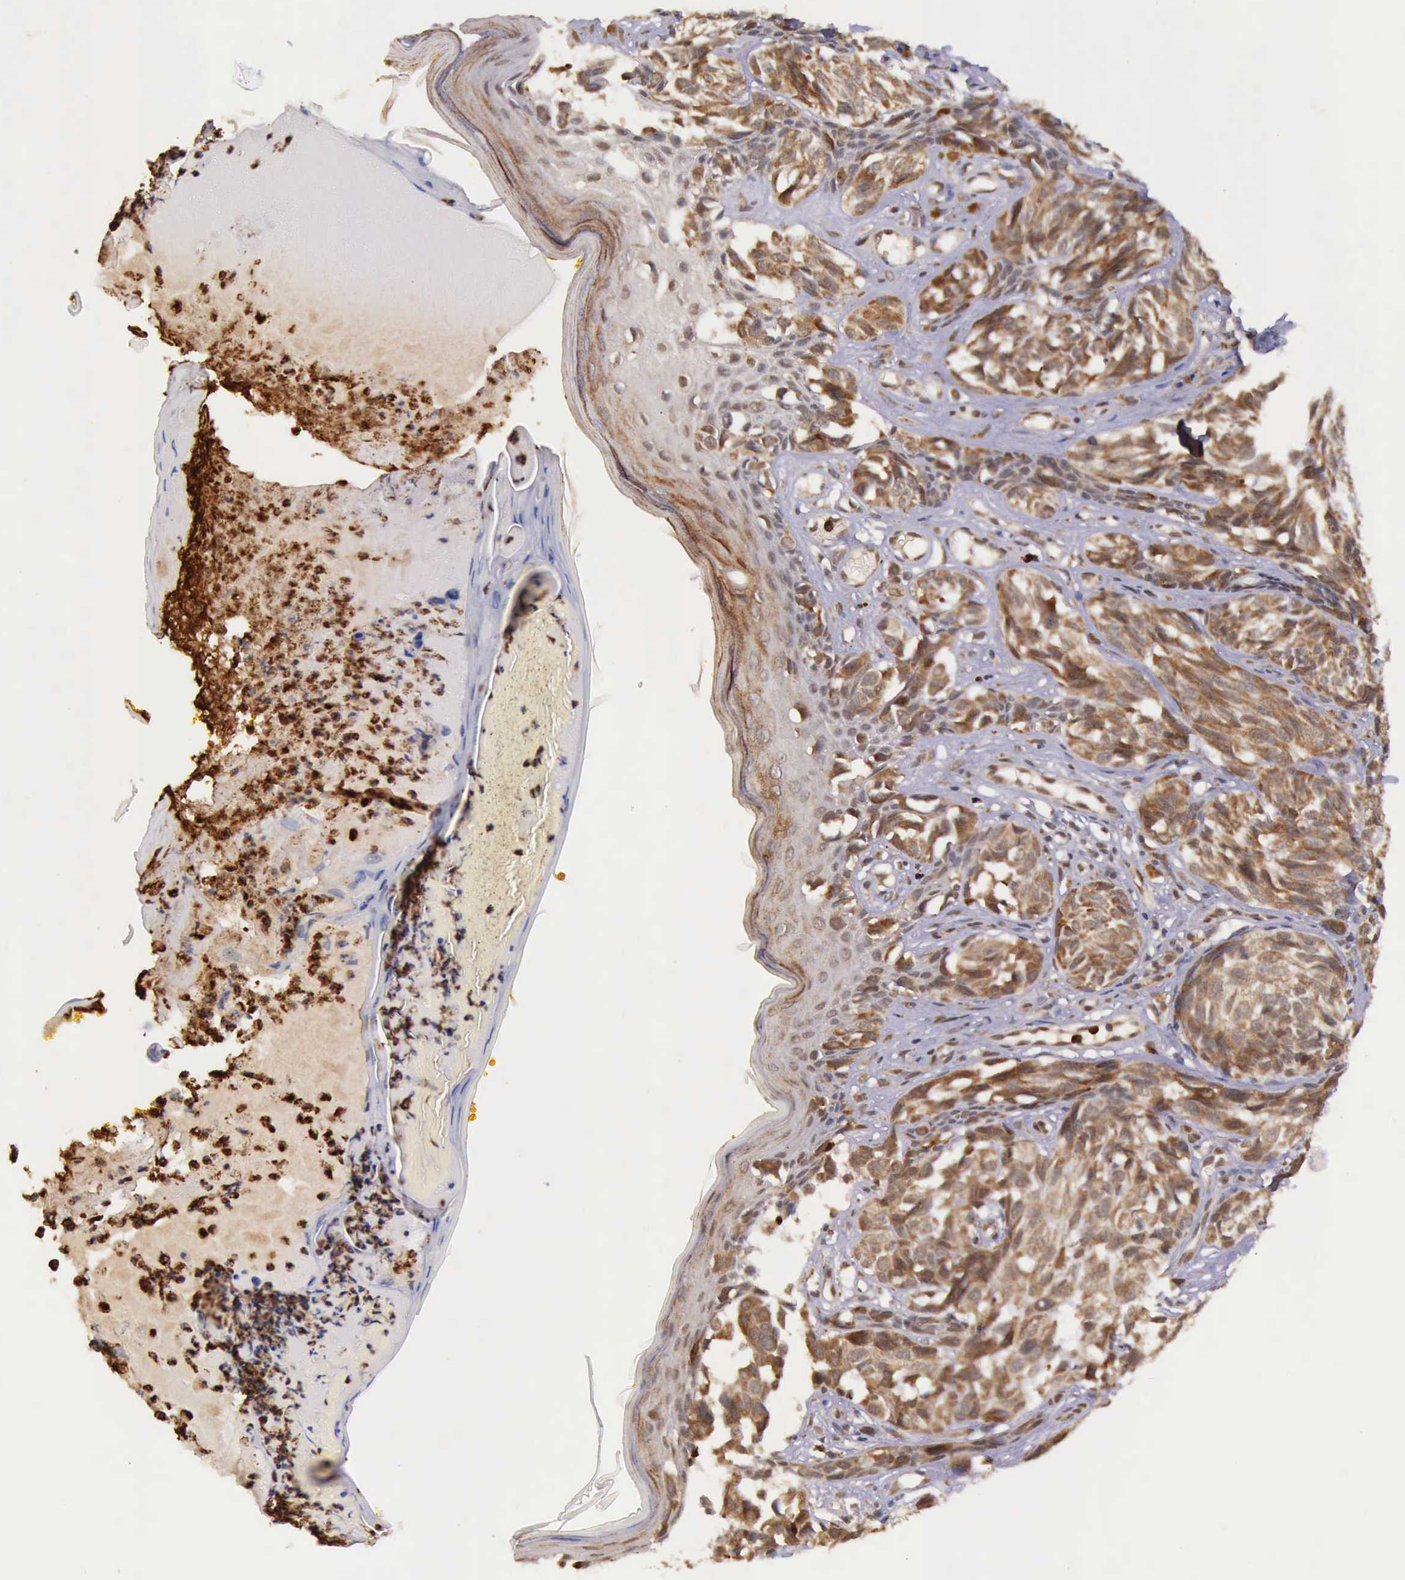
{"staining": {"intensity": "strong", "quantity": ">75%", "location": "cytoplasmic/membranous"}, "tissue": "melanoma", "cell_type": "Tumor cells", "image_type": "cancer", "snomed": [{"axis": "morphology", "description": "Malignant melanoma, NOS"}, {"axis": "topography", "description": "Skin"}], "caption": "This is a photomicrograph of immunohistochemistry (IHC) staining of malignant melanoma, which shows strong positivity in the cytoplasmic/membranous of tumor cells.", "gene": "ARMCX3", "patient": {"sex": "male", "age": 67}}